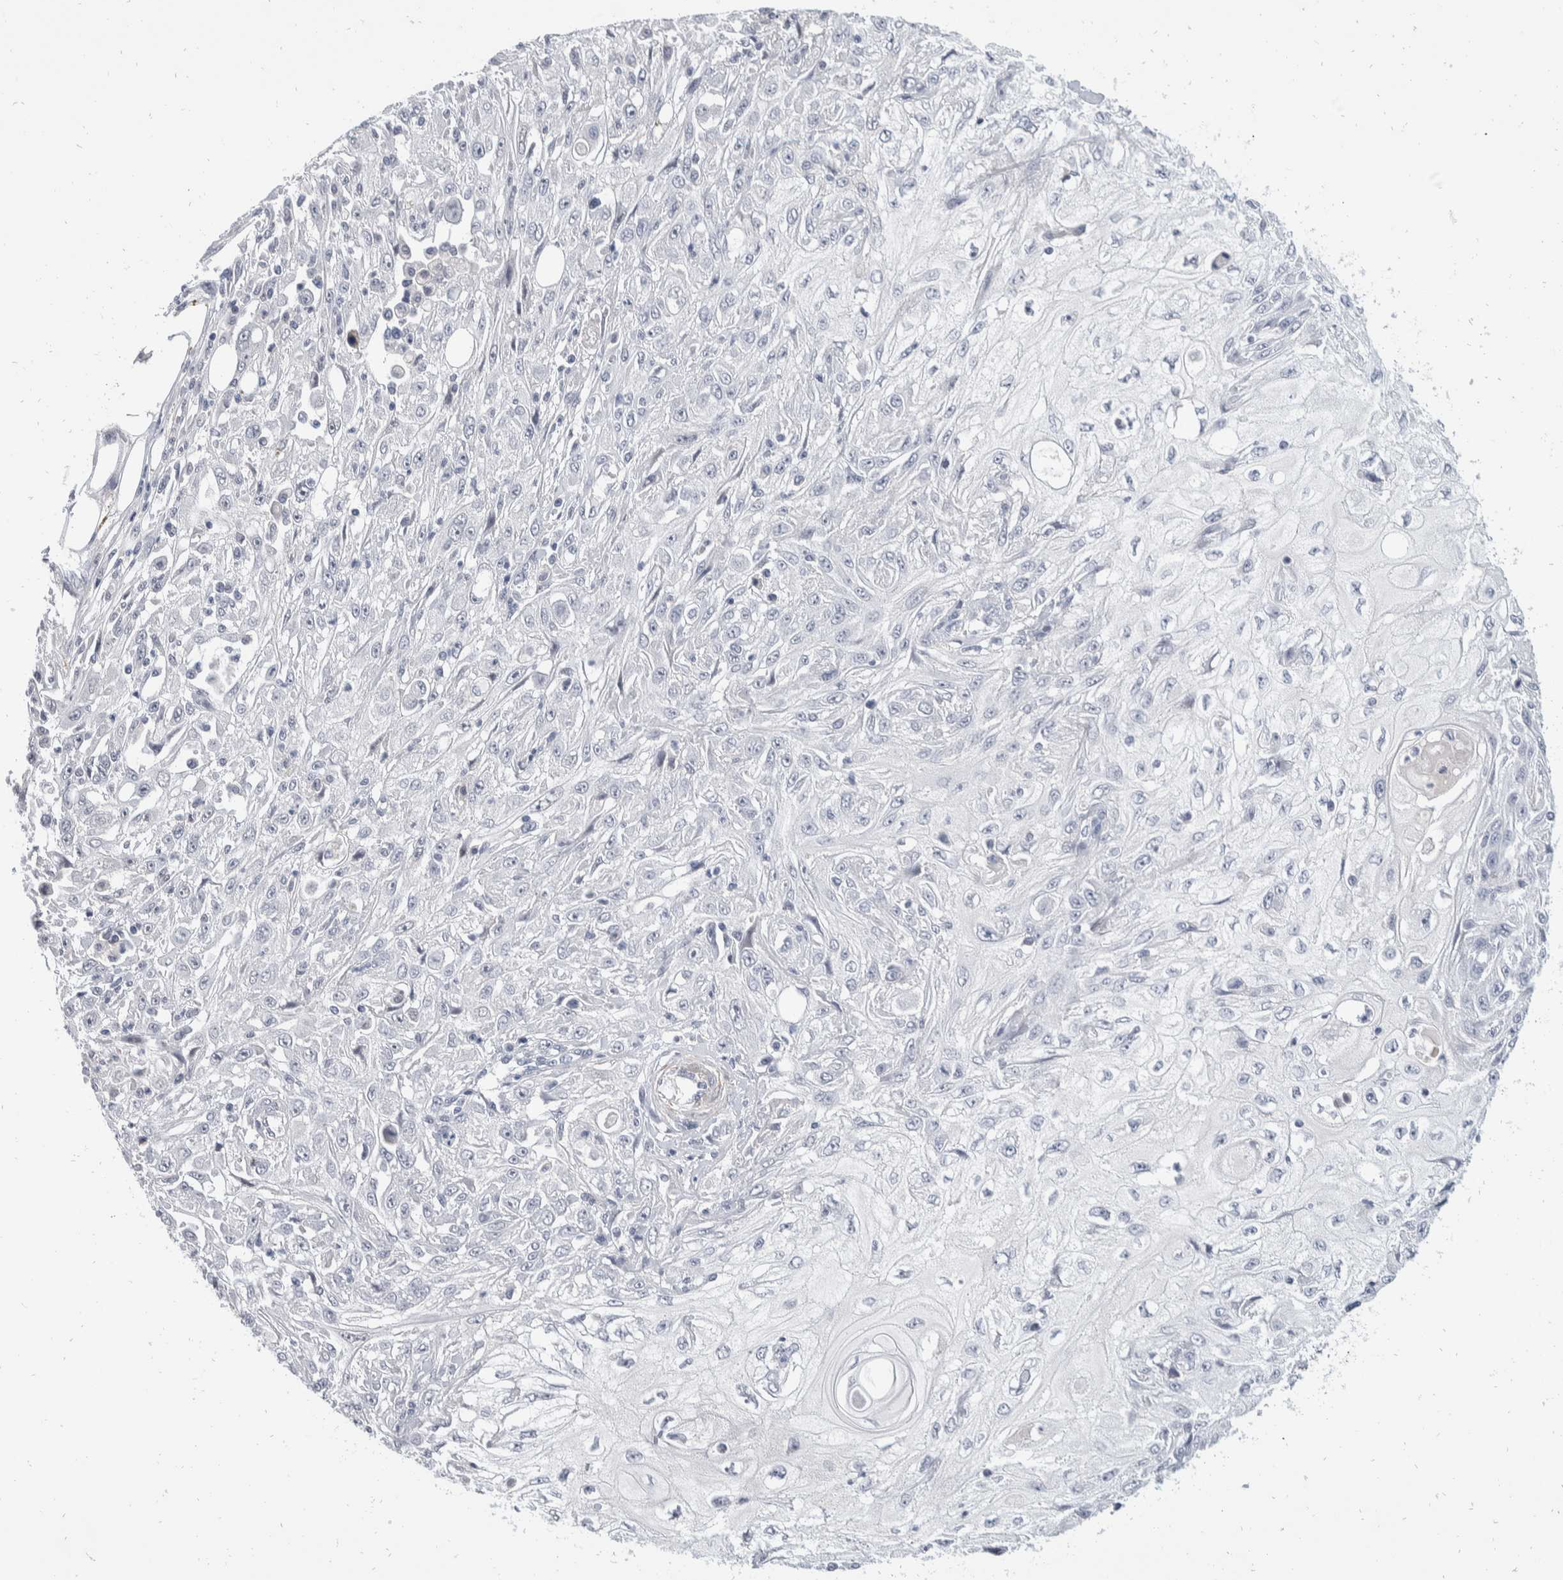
{"staining": {"intensity": "negative", "quantity": "none", "location": "none"}, "tissue": "skin cancer", "cell_type": "Tumor cells", "image_type": "cancer", "snomed": [{"axis": "morphology", "description": "Squamous cell carcinoma, NOS"}, {"axis": "morphology", "description": "Squamous cell carcinoma, metastatic, NOS"}, {"axis": "topography", "description": "Skin"}, {"axis": "topography", "description": "Lymph node"}], "caption": "A micrograph of human skin cancer is negative for staining in tumor cells.", "gene": "CATSPERD", "patient": {"sex": "male", "age": 75}}